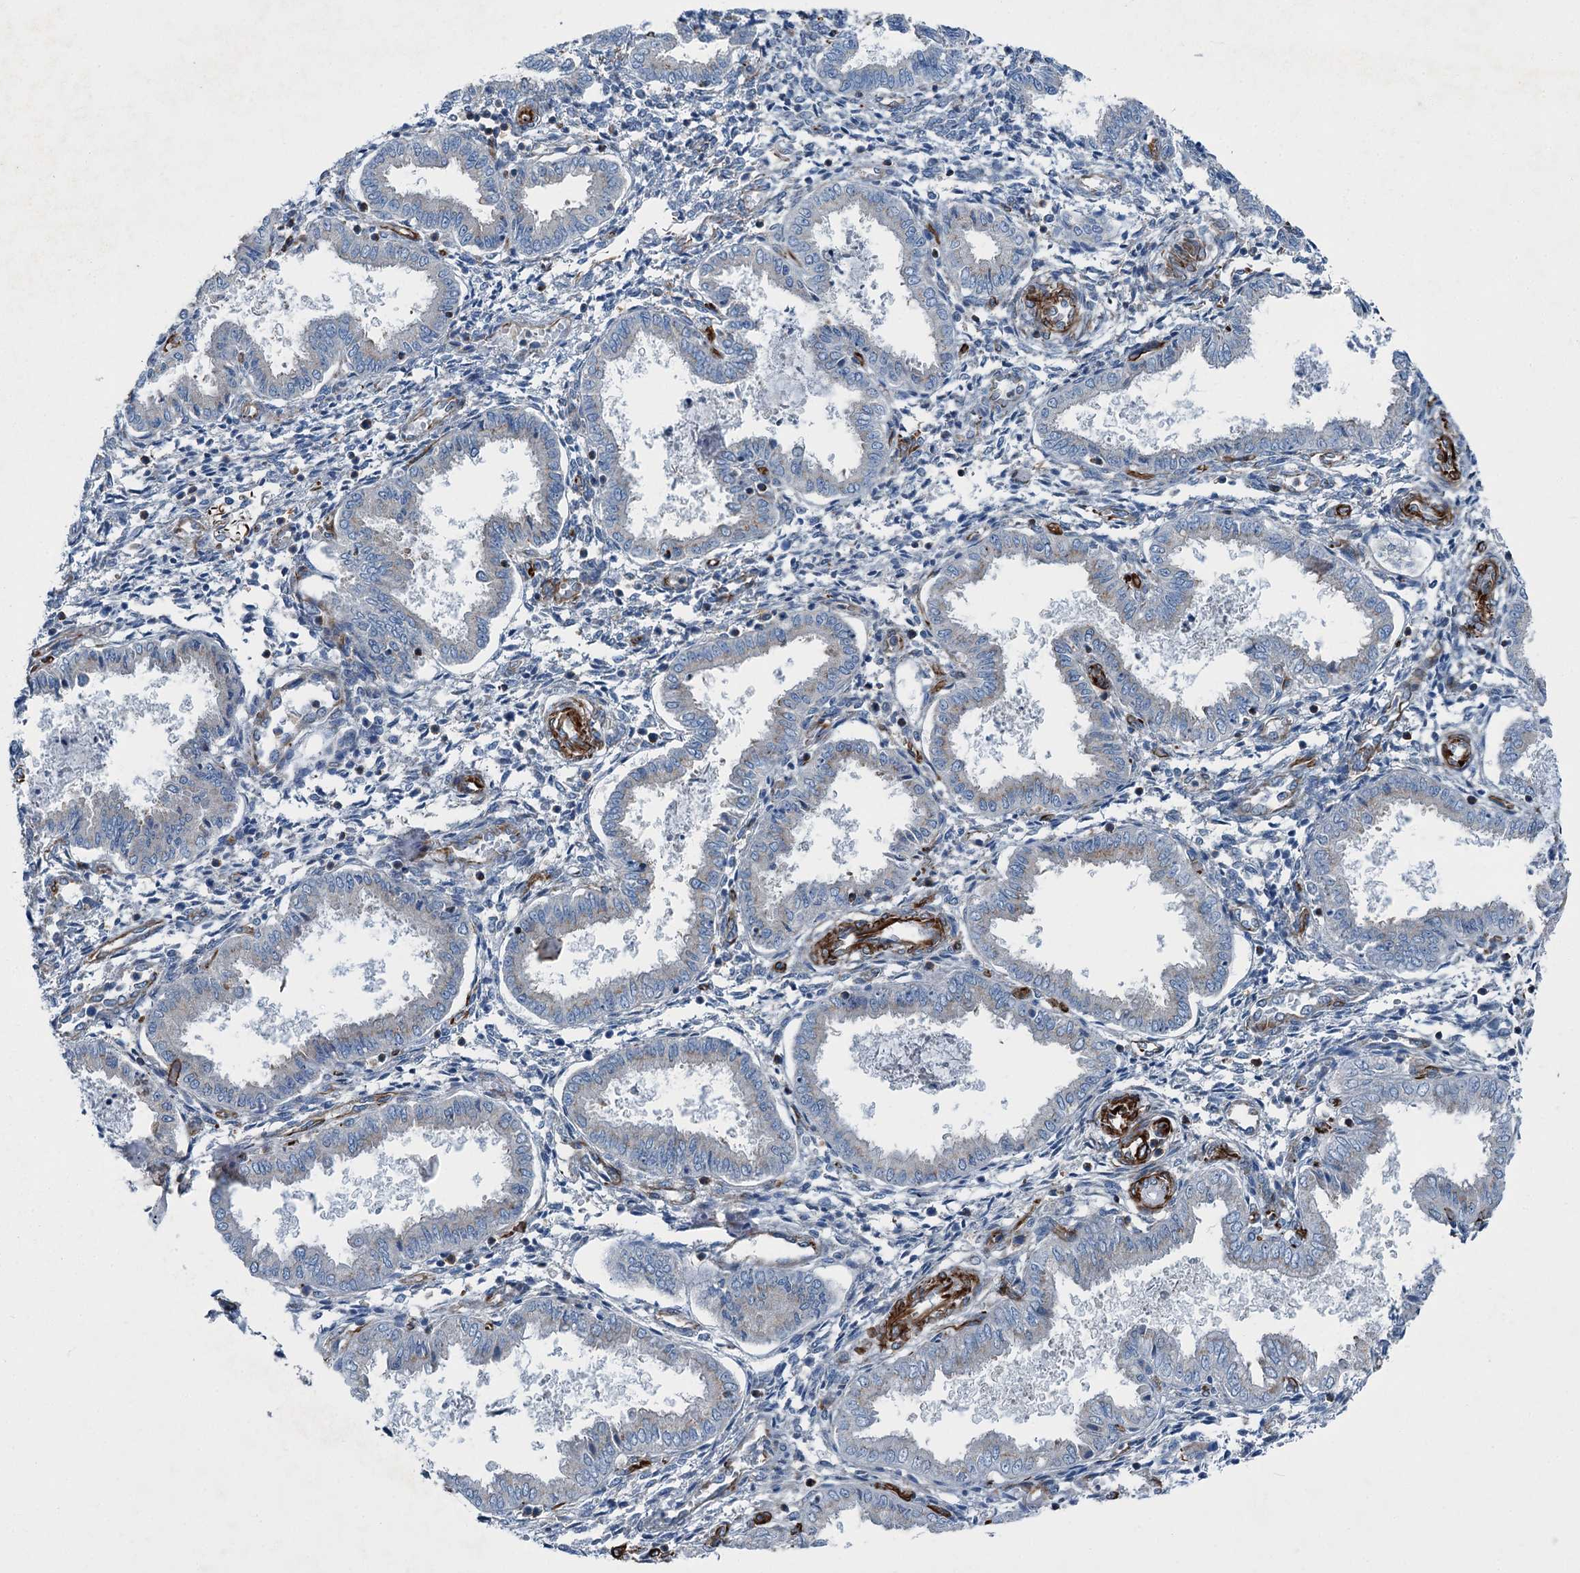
{"staining": {"intensity": "negative", "quantity": "none", "location": "none"}, "tissue": "endometrium", "cell_type": "Cells in endometrial stroma", "image_type": "normal", "snomed": [{"axis": "morphology", "description": "Normal tissue, NOS"}, {"axis": "topography", "description": "Endometrium"}], "caption": "Protein analysis of unremarkable endometrium demonstrates no significant positivity in cells in endometrial stroma. The staining is performed using DAB brown chromogen with nuclei counter-stained in using hematoxylin.", "gene": "AXL", "patient": {"sex": "female", "age": 33}}